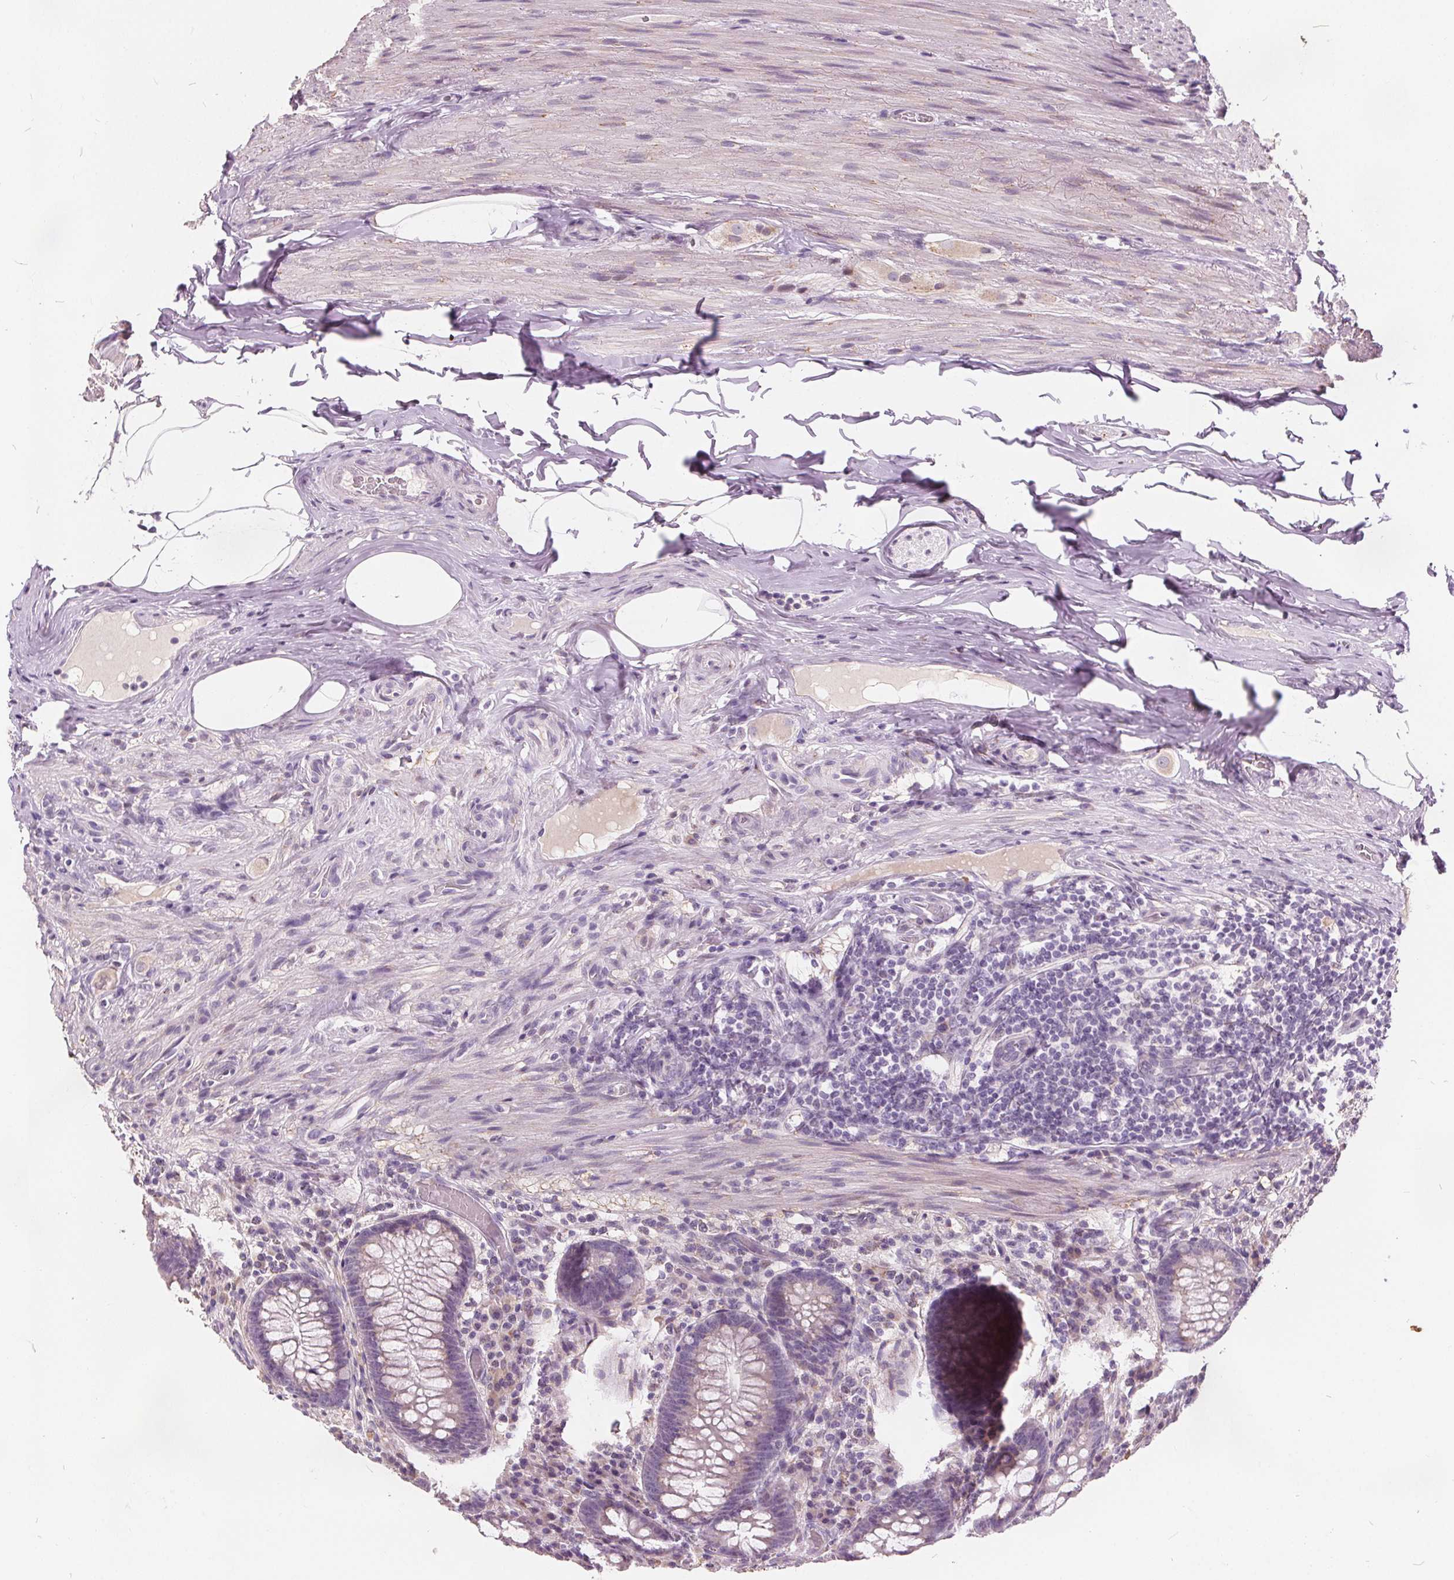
{"staining": {"intensity": "negative", "quantity": "none", "location": "none"}, "tissue": "appendix", "cell_type": "Glandular cells", "image_type": "normal", "snomed": [{"axis": "morphology", "description": "Normal tissue, NOS"}, {"axis": "topography", "description": "Appendix"}], "caption": "This is a image of immunohistochemistry (IHC) staining of normal appendix, which shows no staining in glandular cells.", "gene": "ACOX2", "patient": {"sex": "male", "age": 71}}